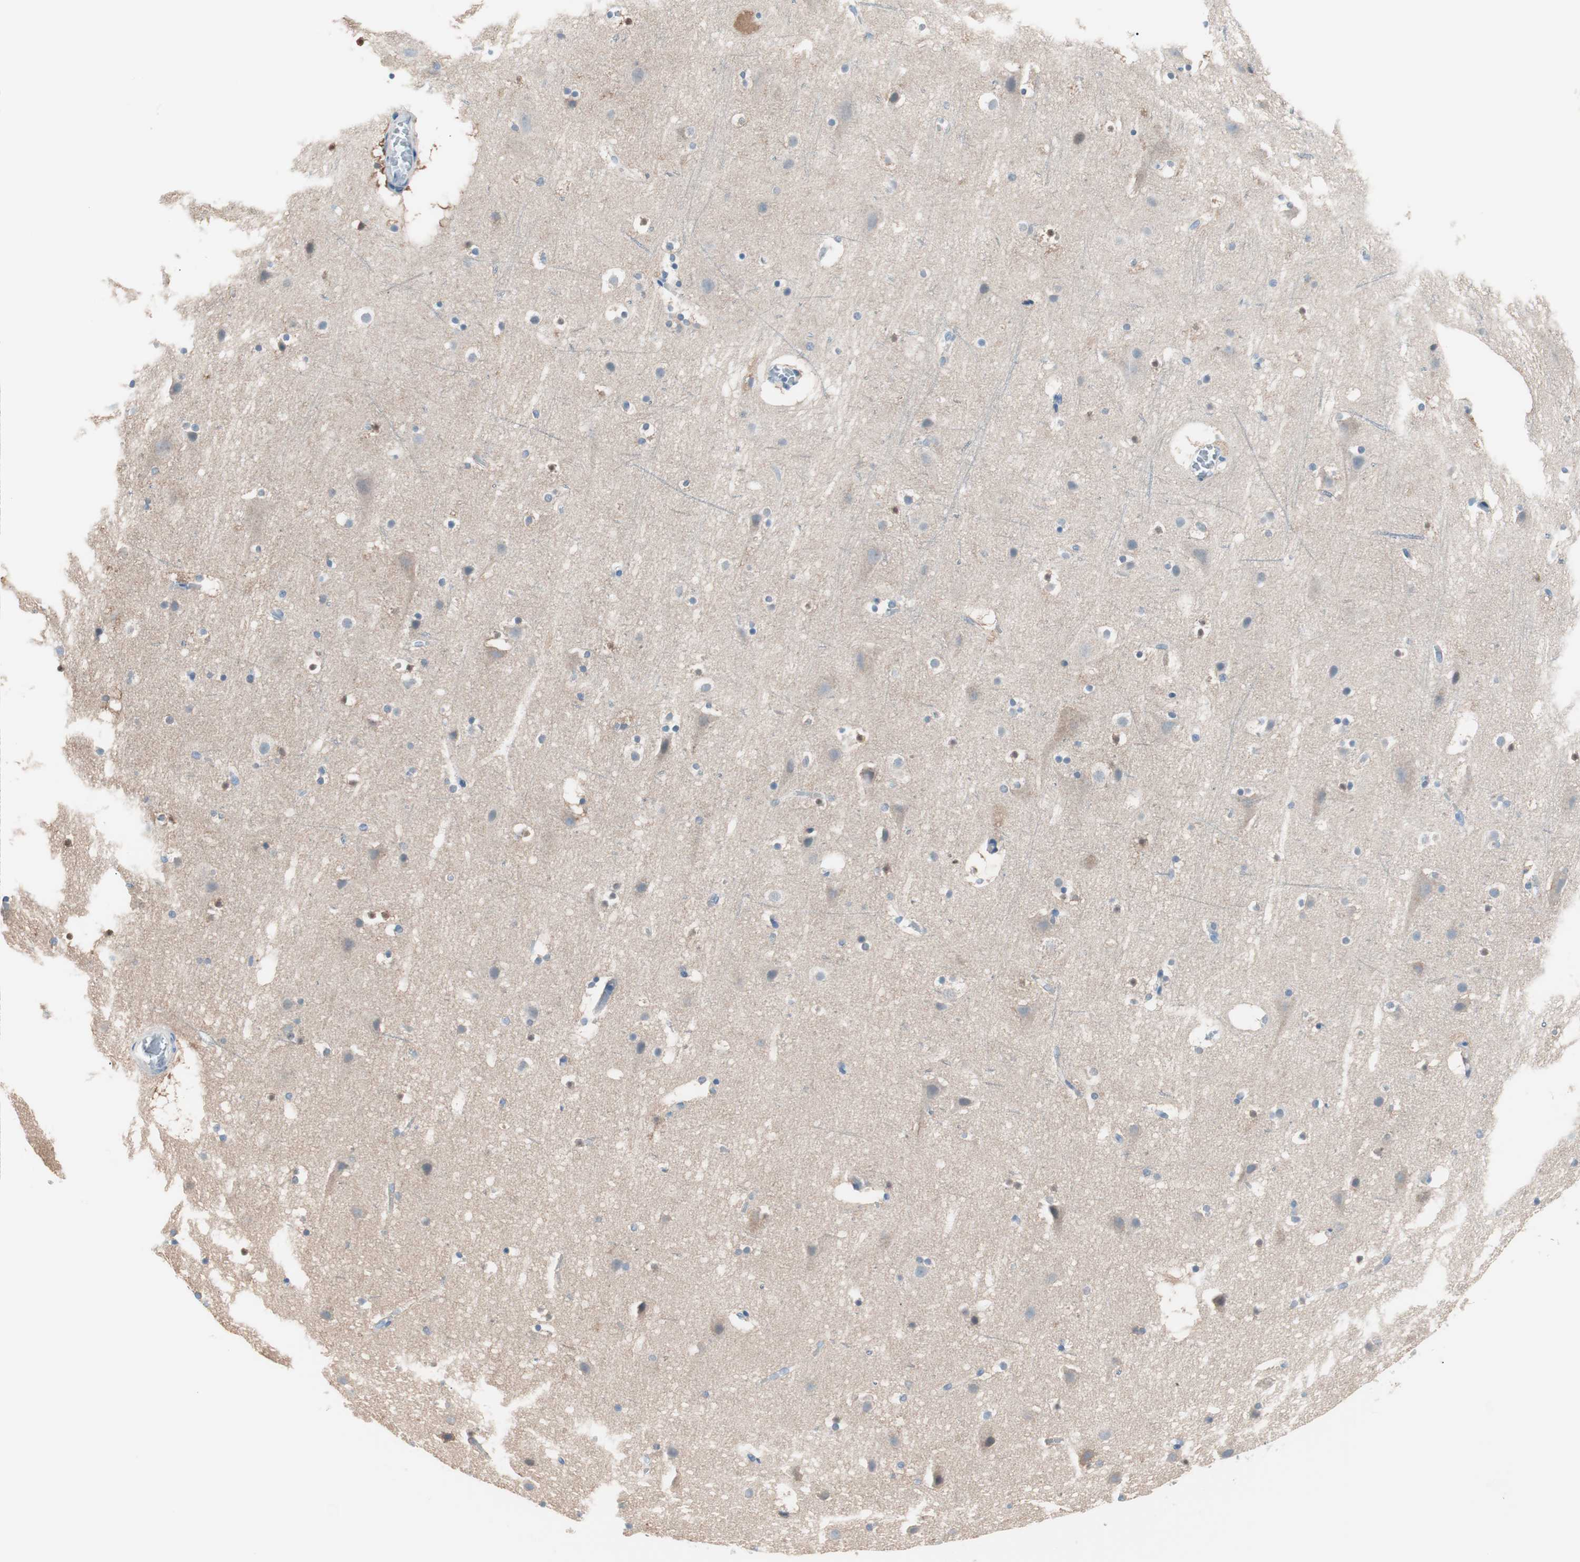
{"staining": {"intensity": "negative", "quantity": "none", "location": "none"}, "tissue": "cerebral cortex", "cell_type": "Endothelial cells", "image_type": "normal", "snomed": [{"axis": "morphology", "description": "Normal tissue, NOS"}, {"axis": "topography", "description": "Cerebral cortex"}], "caption": "The micrograph shows no staining of endothelial cells in unremarkable cerebral cortex.", "gene": "VIL1", "patient": {"sex": "male", "age": 45}}